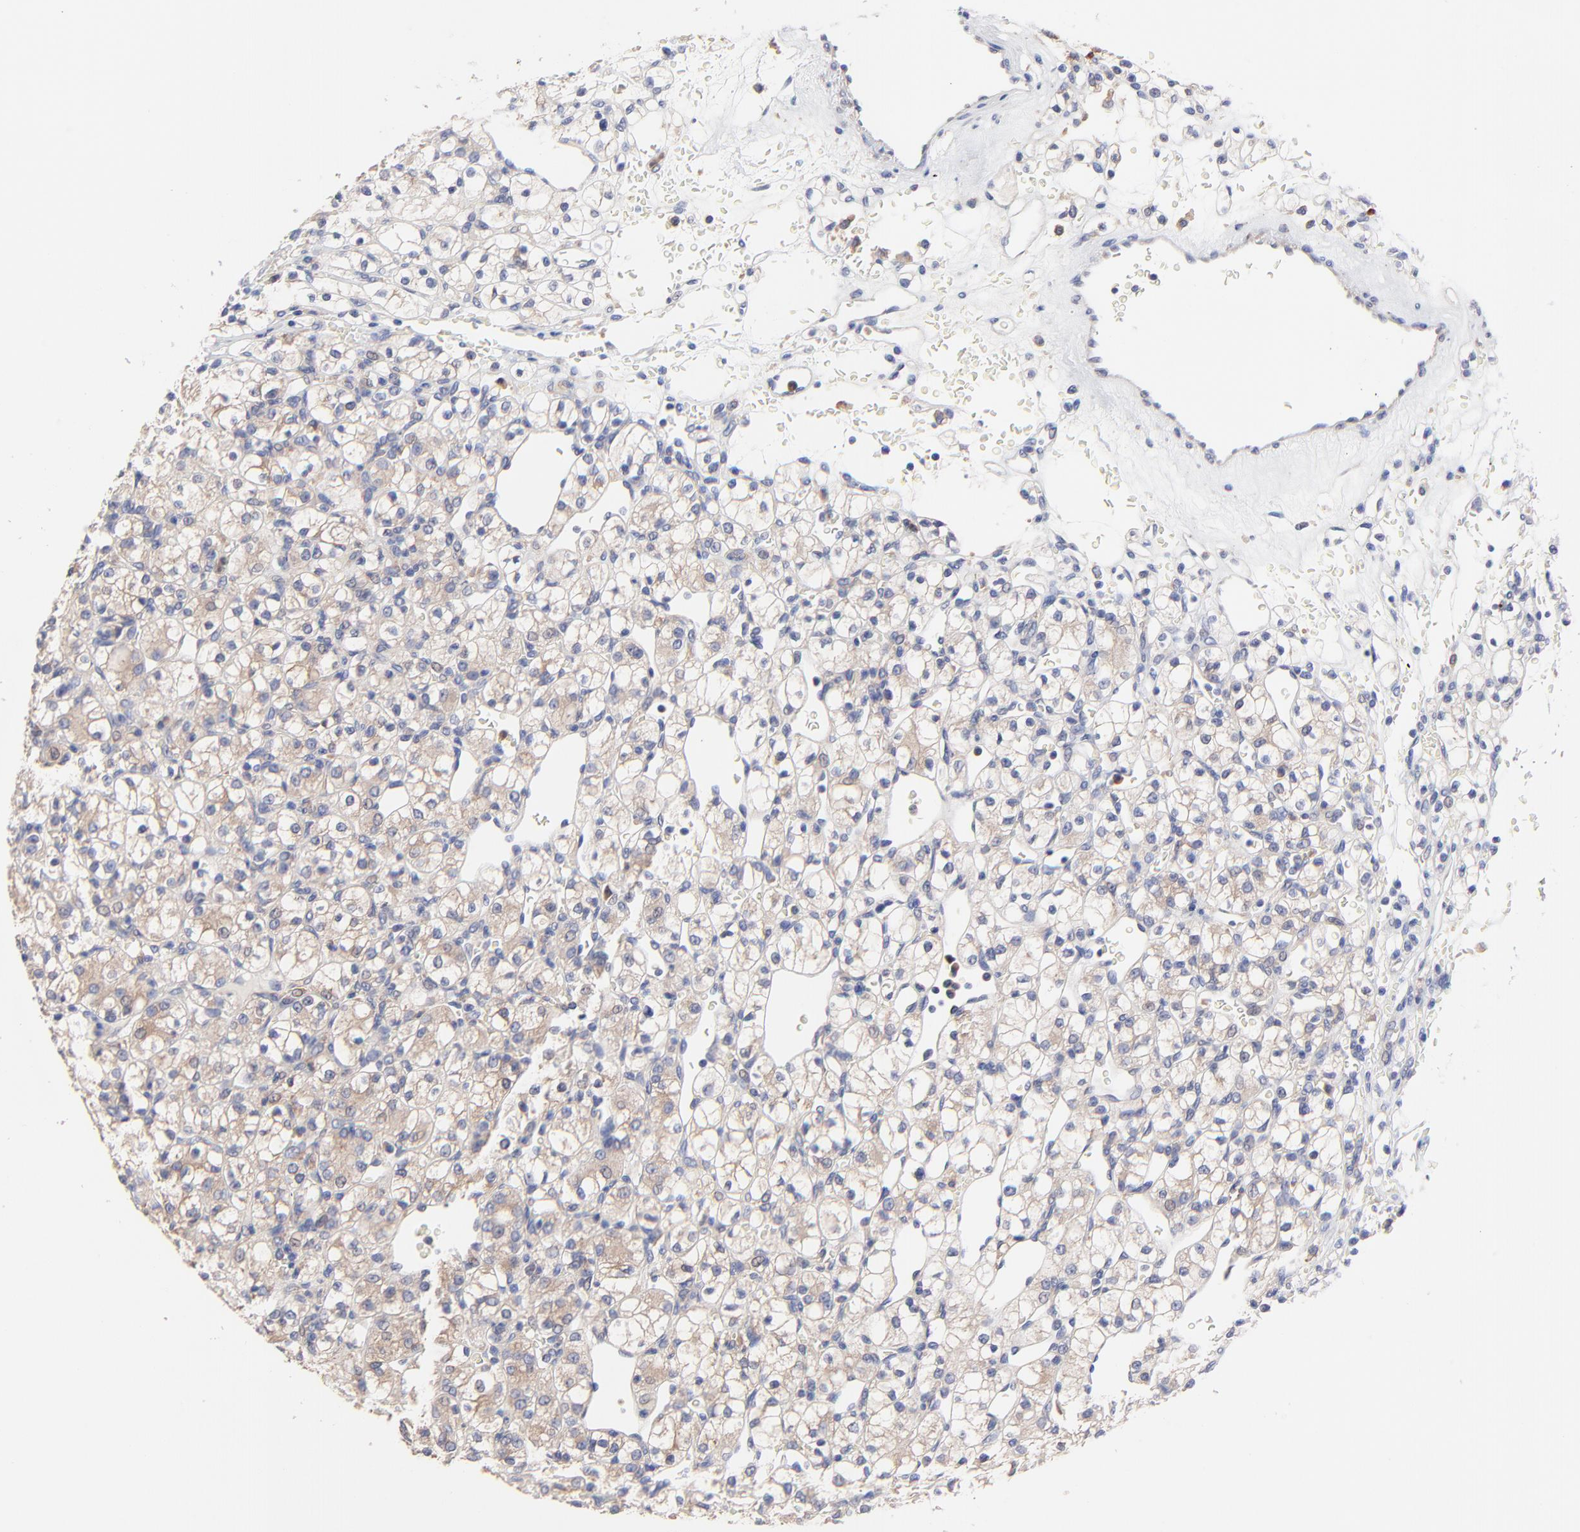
{"staining": {"intensity": "weak", "quantity": "25%-75%", "location": "cytoplasmic/membranous"}, "tissue": "renal cancer", "cell_type": "Tumor cells", "image_type": "cancer", "snomed": [{"axis": "morphology", "description": "Adenocarcinoma, NOS"}, {"axis": "topography", "description": "Kidney"}], "caption": "Brown immunohistochemical staining in human renal cancer exhibits weak cytoplasmic/membranous expression in about 25%-75% of tumor cells.", "gene": "PPFIBP2", "patient": {"sex": "female", "age": 62}}